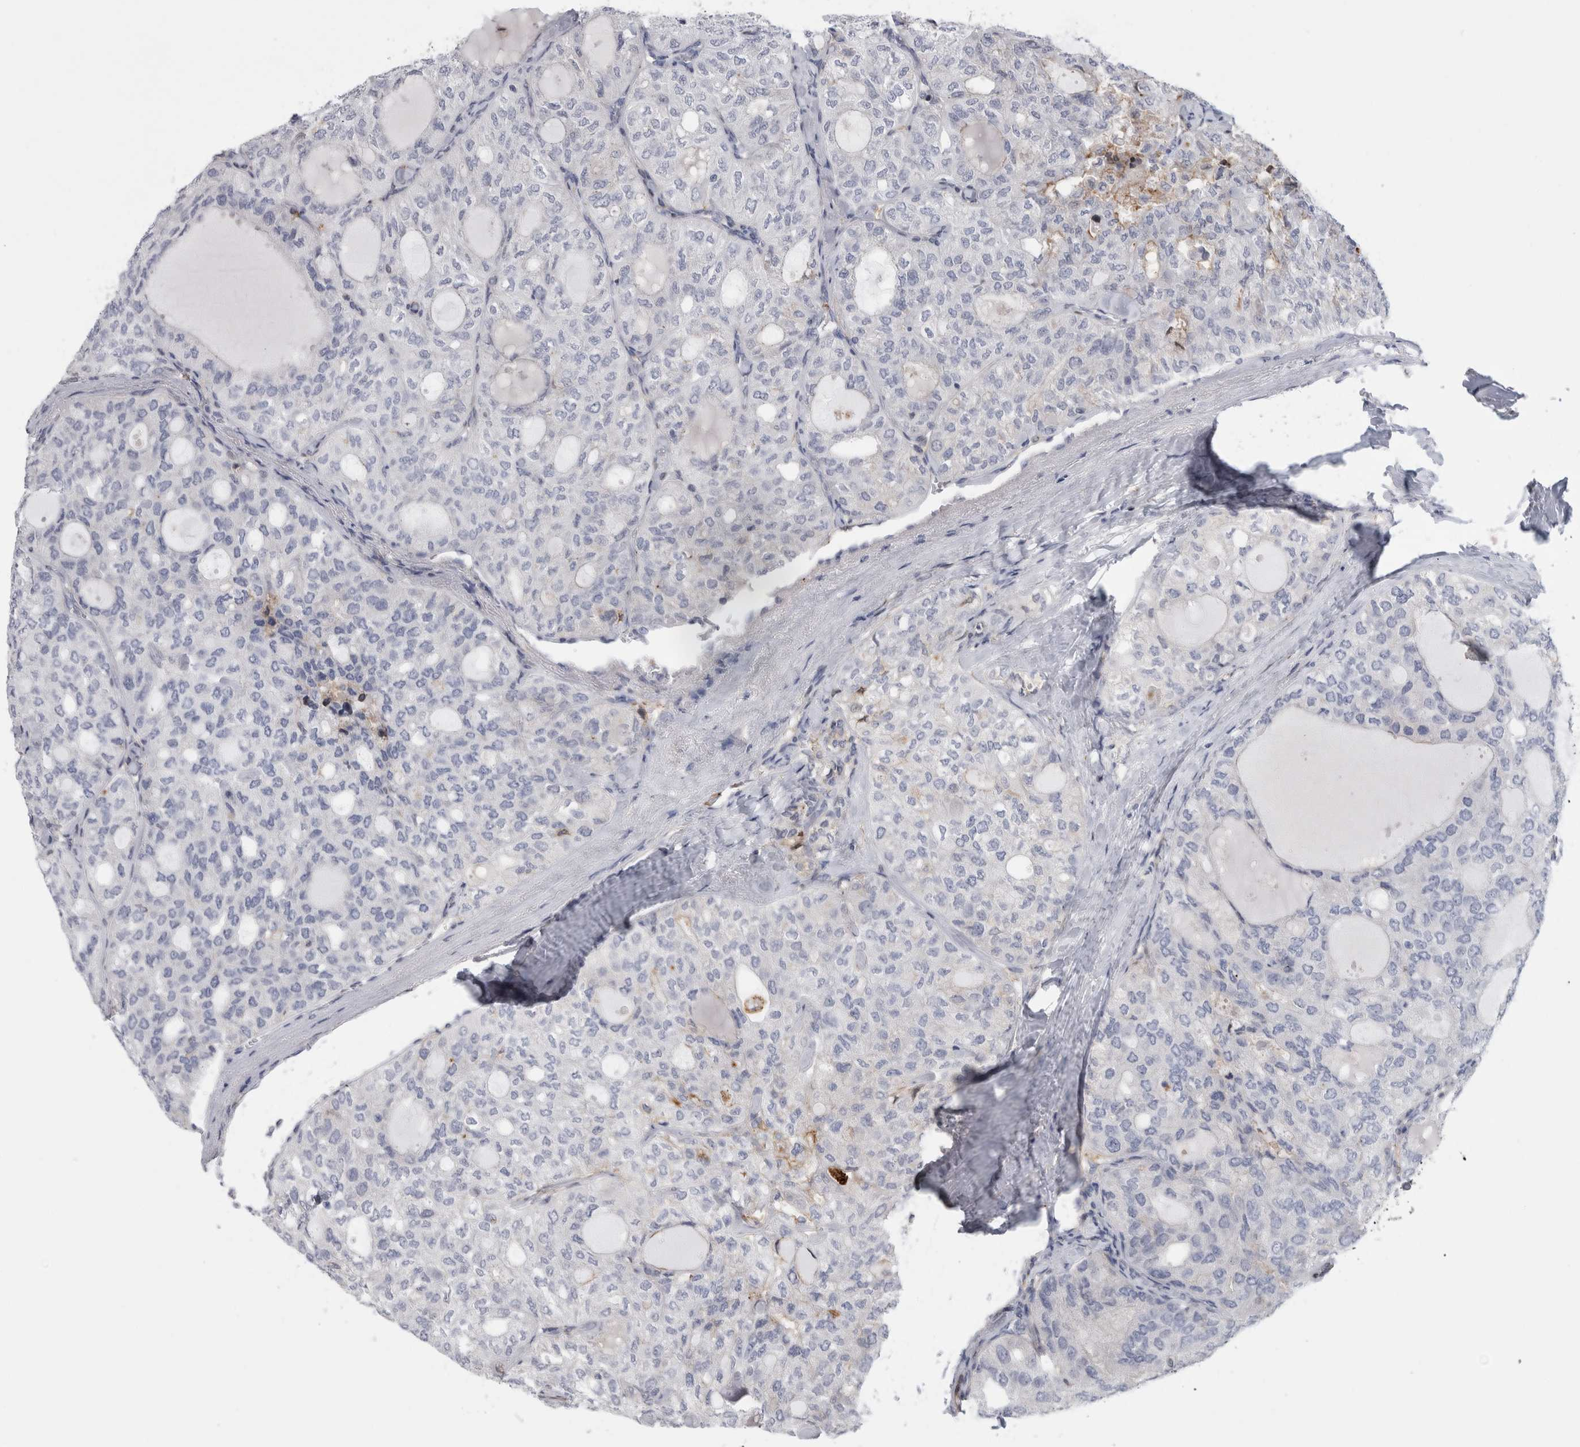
{"staining": {"intensity": "negative", "quantity": "none", "location": "none"}, "tissue": "thyroid cancer", "cell_type": "Tumor cells", "image_type": "cancer", "snomed": [{"axis": "morphology", "description": "Follicular adenoma carcinoma, NOS"}, {"axis": "topography", "description": "Thyroid gland"}], "caption": "Image shows no significant protein expression in tumor cells of follicular adenoma carcinoma (thyroid).", "gene": "DNAJC24", "patient": {"sex": "male", "age": 75}}